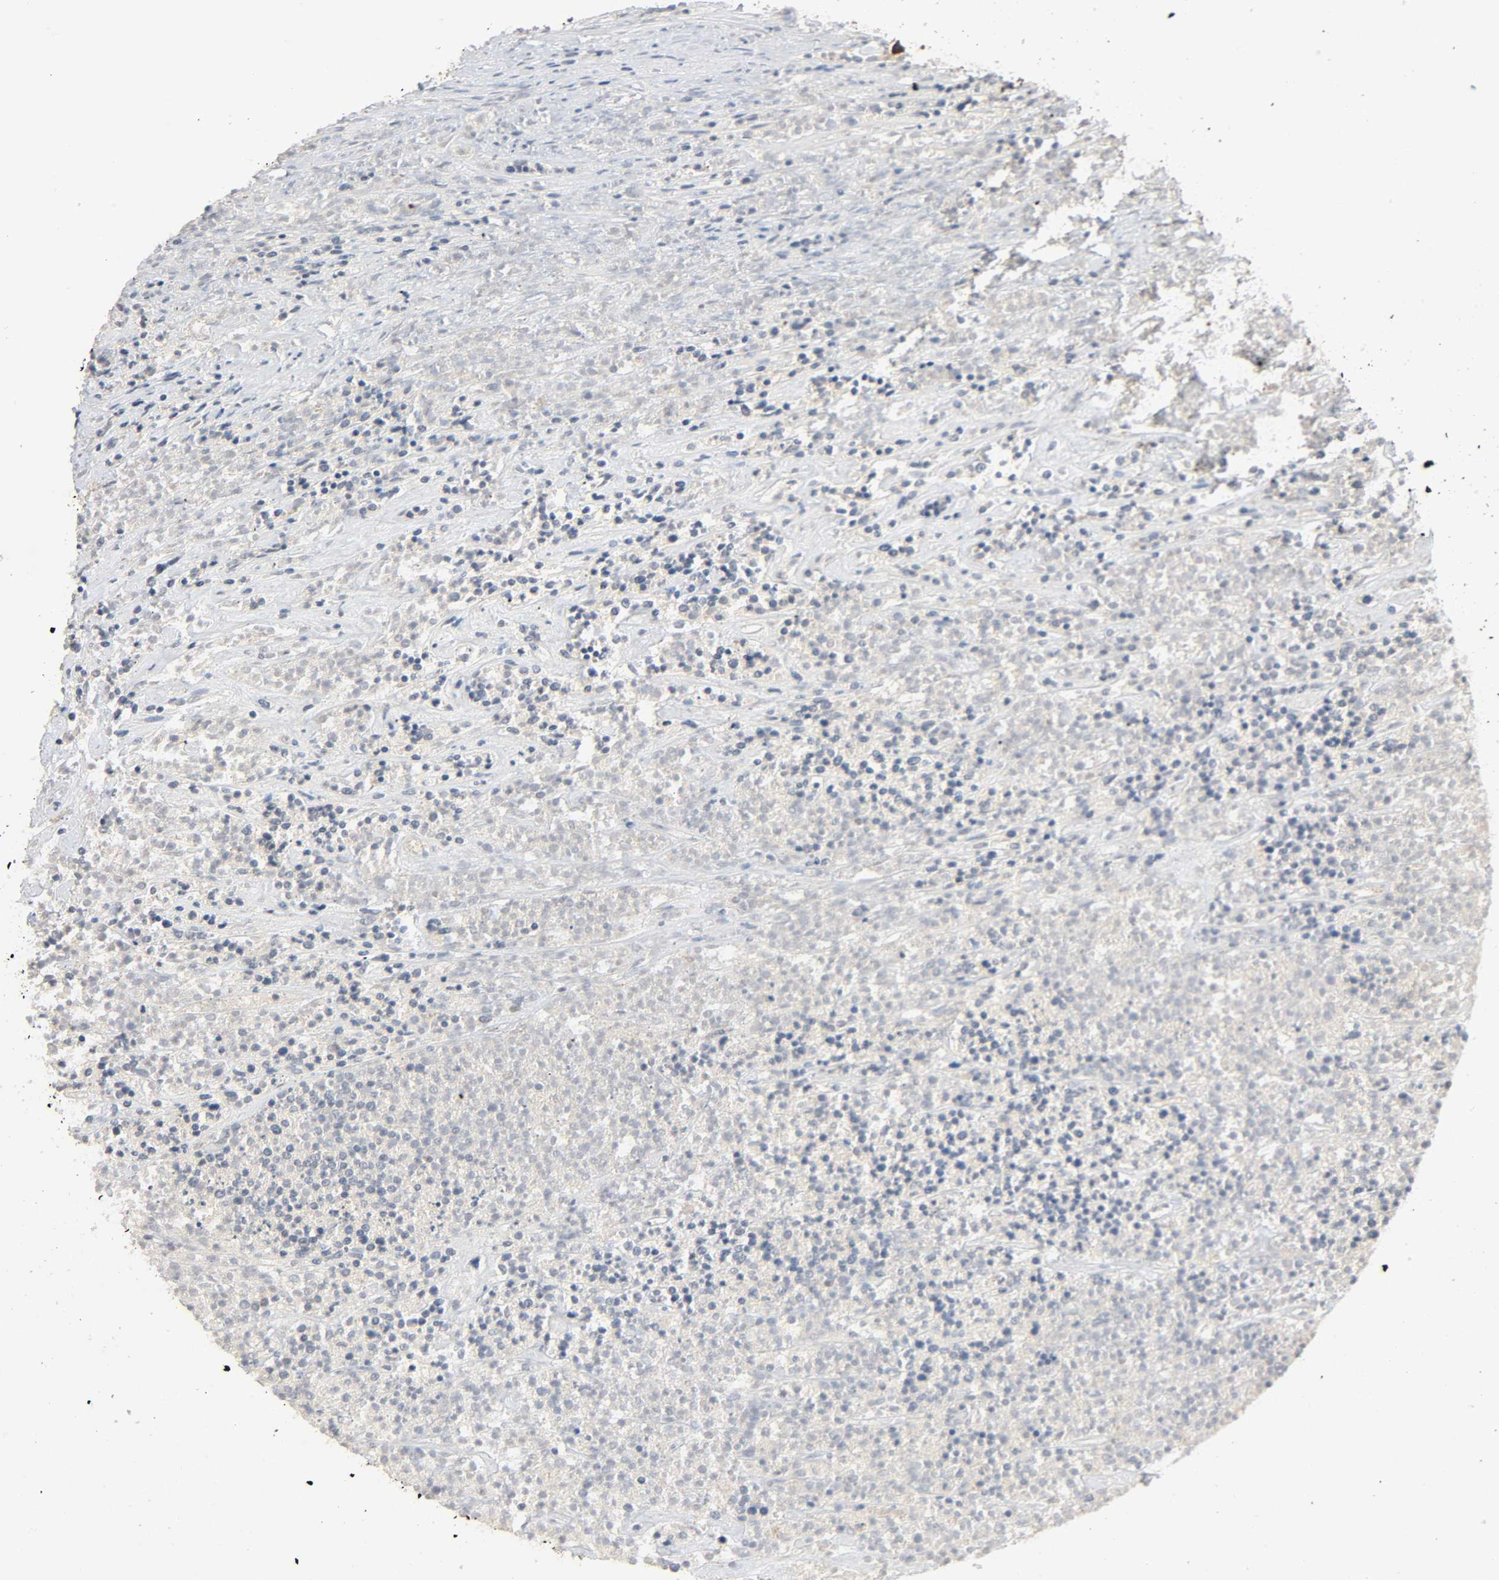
{"staining": {"intensity": "negative", "quantity": "none", "location": "none"}, "tissue": "lymphoma", "cell_type": "Tumor cells", "image_type": "cancer", "snomed": [{"axis": "morphology", "description": "Malignant lymphoma, non-Hodgkin's type, High grade"}, {"axis": "topography", "description": "Lymph node"}], "caption": "This micrograph is of lymphoma stained with immunohistochemistry (IHC) to label a protein in brown with the nuclei are counter-stained blue. There is no positivity in tumor cells.", "gene": "MAGEA8", "patient": {"sex": "female", "age": 73}}